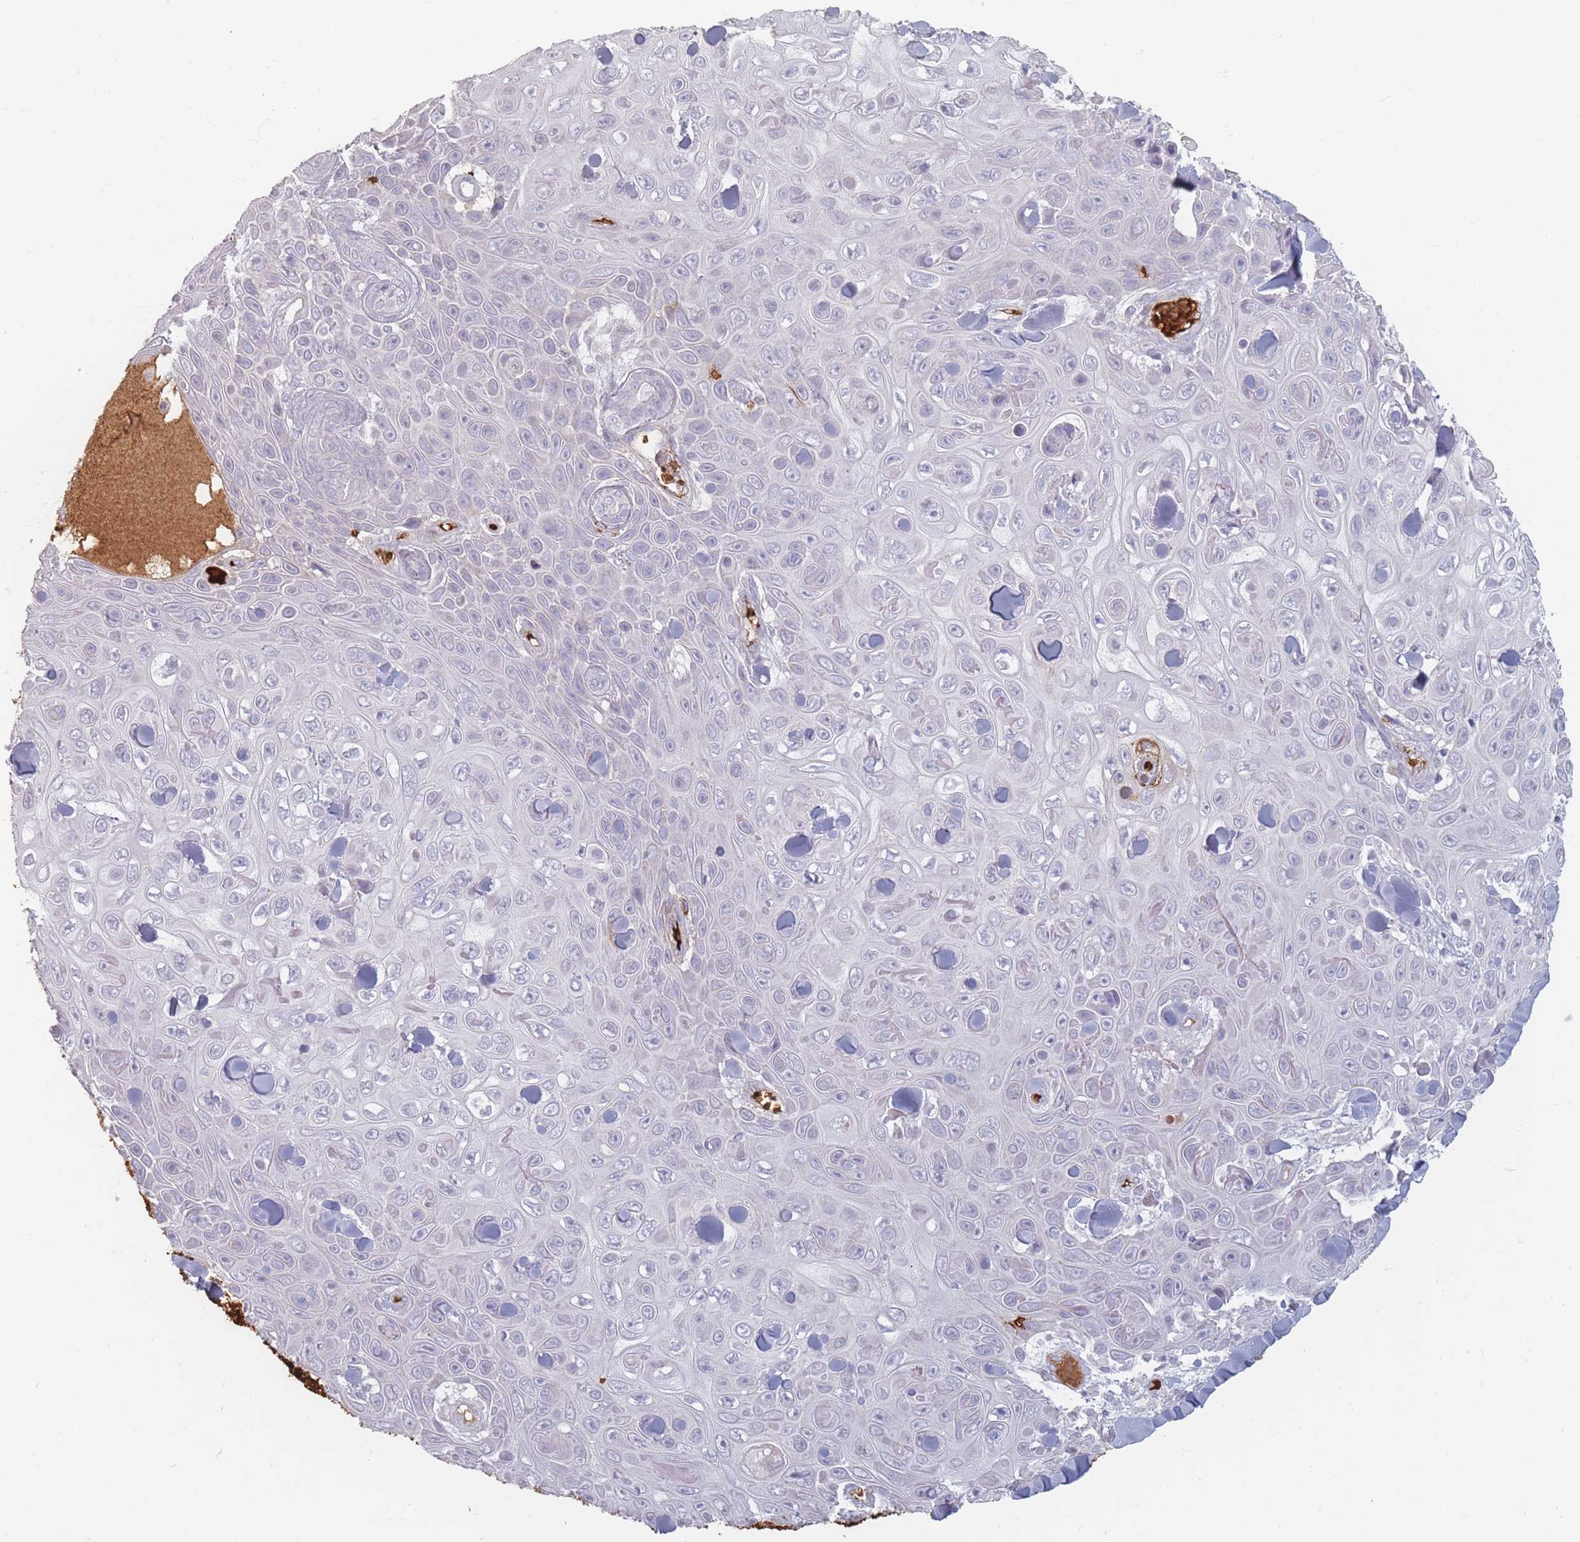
{"staining": {"intensity": "negative", "quantity": "none", "location": "none"}, "tissue": "skin cancer", "cell_type": "Tumor cells", "image_type": "cancer", "snomed": [{"axis": "morphology", "description": "Squamous cell carcinoma, NOS"}, {"axis": "topography", "description": "Skin"}], "caption": "An IHC histopathology image of skin cancer (squamous cell carcinoma) is shown. There is no staining in tumor cells of skin cancer (squamous cell carcinoma).", "gene": "SLC2A6", "patient": {"sex": "male", "age": 82}}